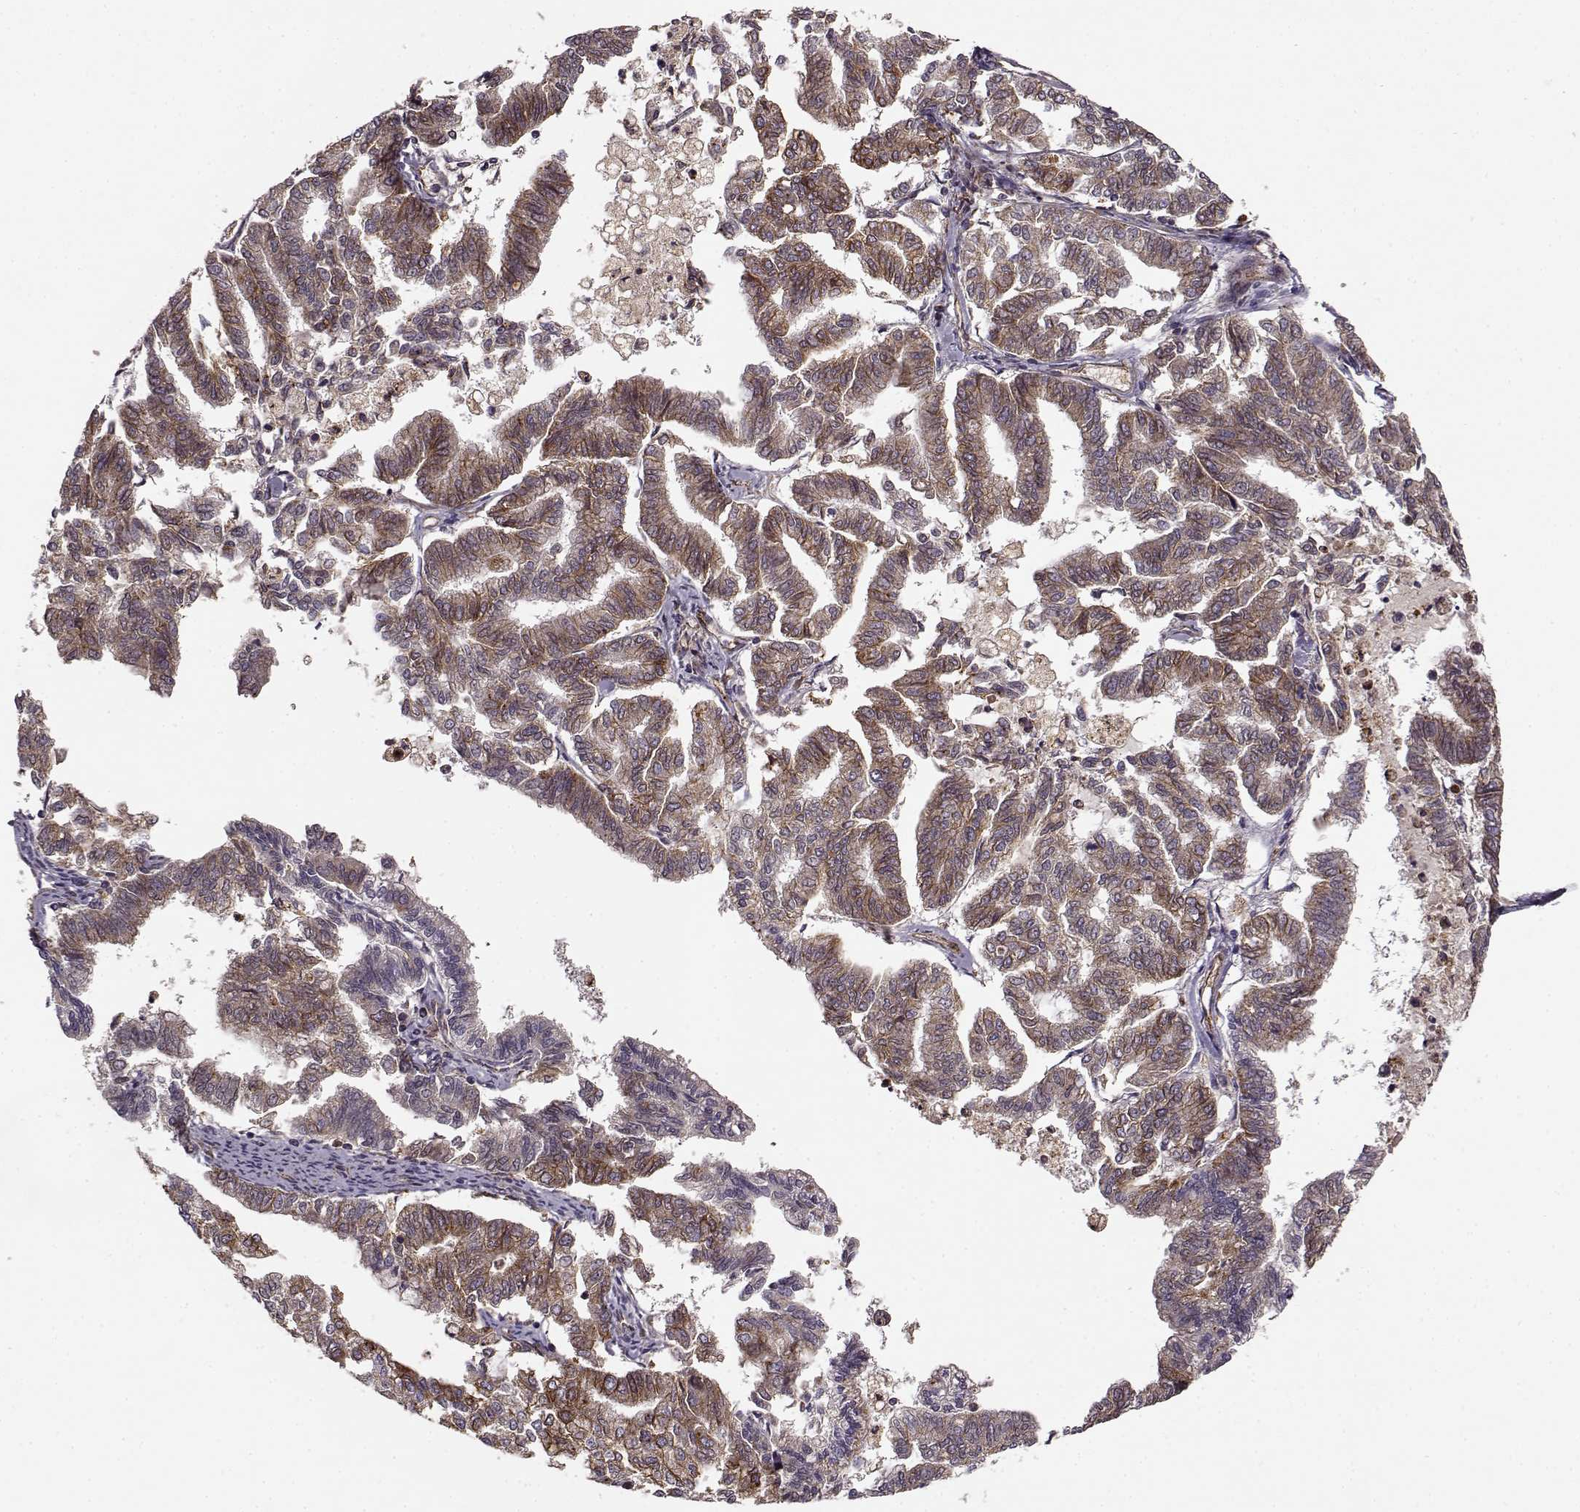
{"staining": {"intensity": "moderate", "quantity": ">75%", "location": "cytoplasmic/membranous"}, "tissue": "endometrial cancer", "cell_type": "Tumor cells", "image_type": "cancer", "snomed": [{"axis": "morphology", "description": "Adenocarcinoma, NOS"}, {"axis": "topography", "description": "Endometrium"}], "caption": "An immunohistochemistry histopathology image of tumor tissue is shown. Protein staining in brown highlights moderate cytoplasmic/membranous positivity in endometrial cancer within tumor cells.", "gene": "IFRD2", "patient": {"sex": "female", "age": 79}}